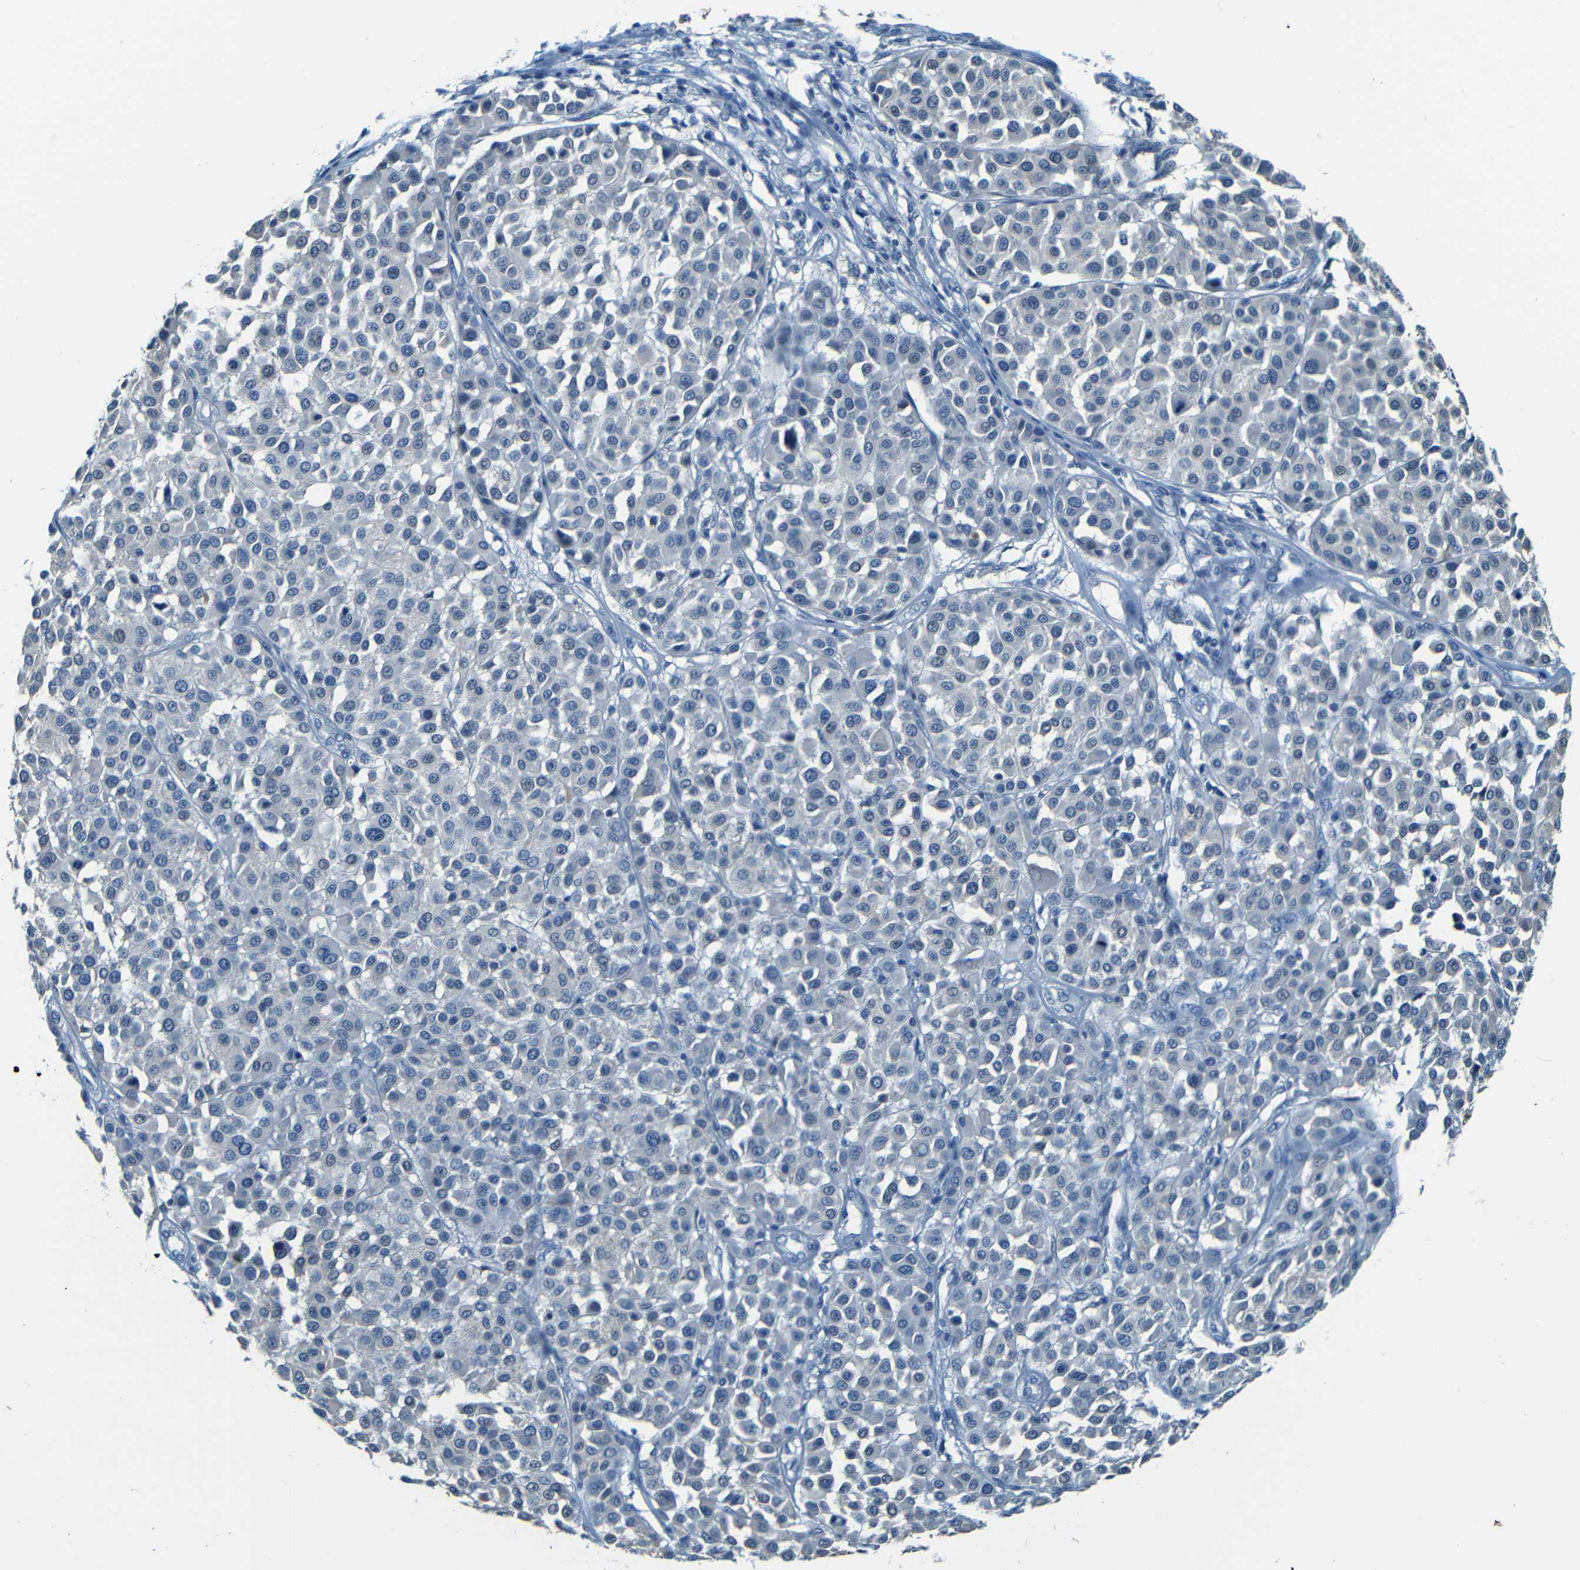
{"staining": {"intensity": "negative", "quantity": "none", "location": "none"}, "tissue": "melanoma", "cell_type": "Tumor cells", "image_type": "cancer", "snomed": [{"axis": "morphology", "description": "Malignant melanoma, Metastatic site"}, {"axis": "topography", "description": "Soft tissue"}], "caption": "An image of melanoma stained for a protein displays no brown staining in tumor cells.", "gene": "ZMAT1", "patient": {"sex": "male", "age": 41}}